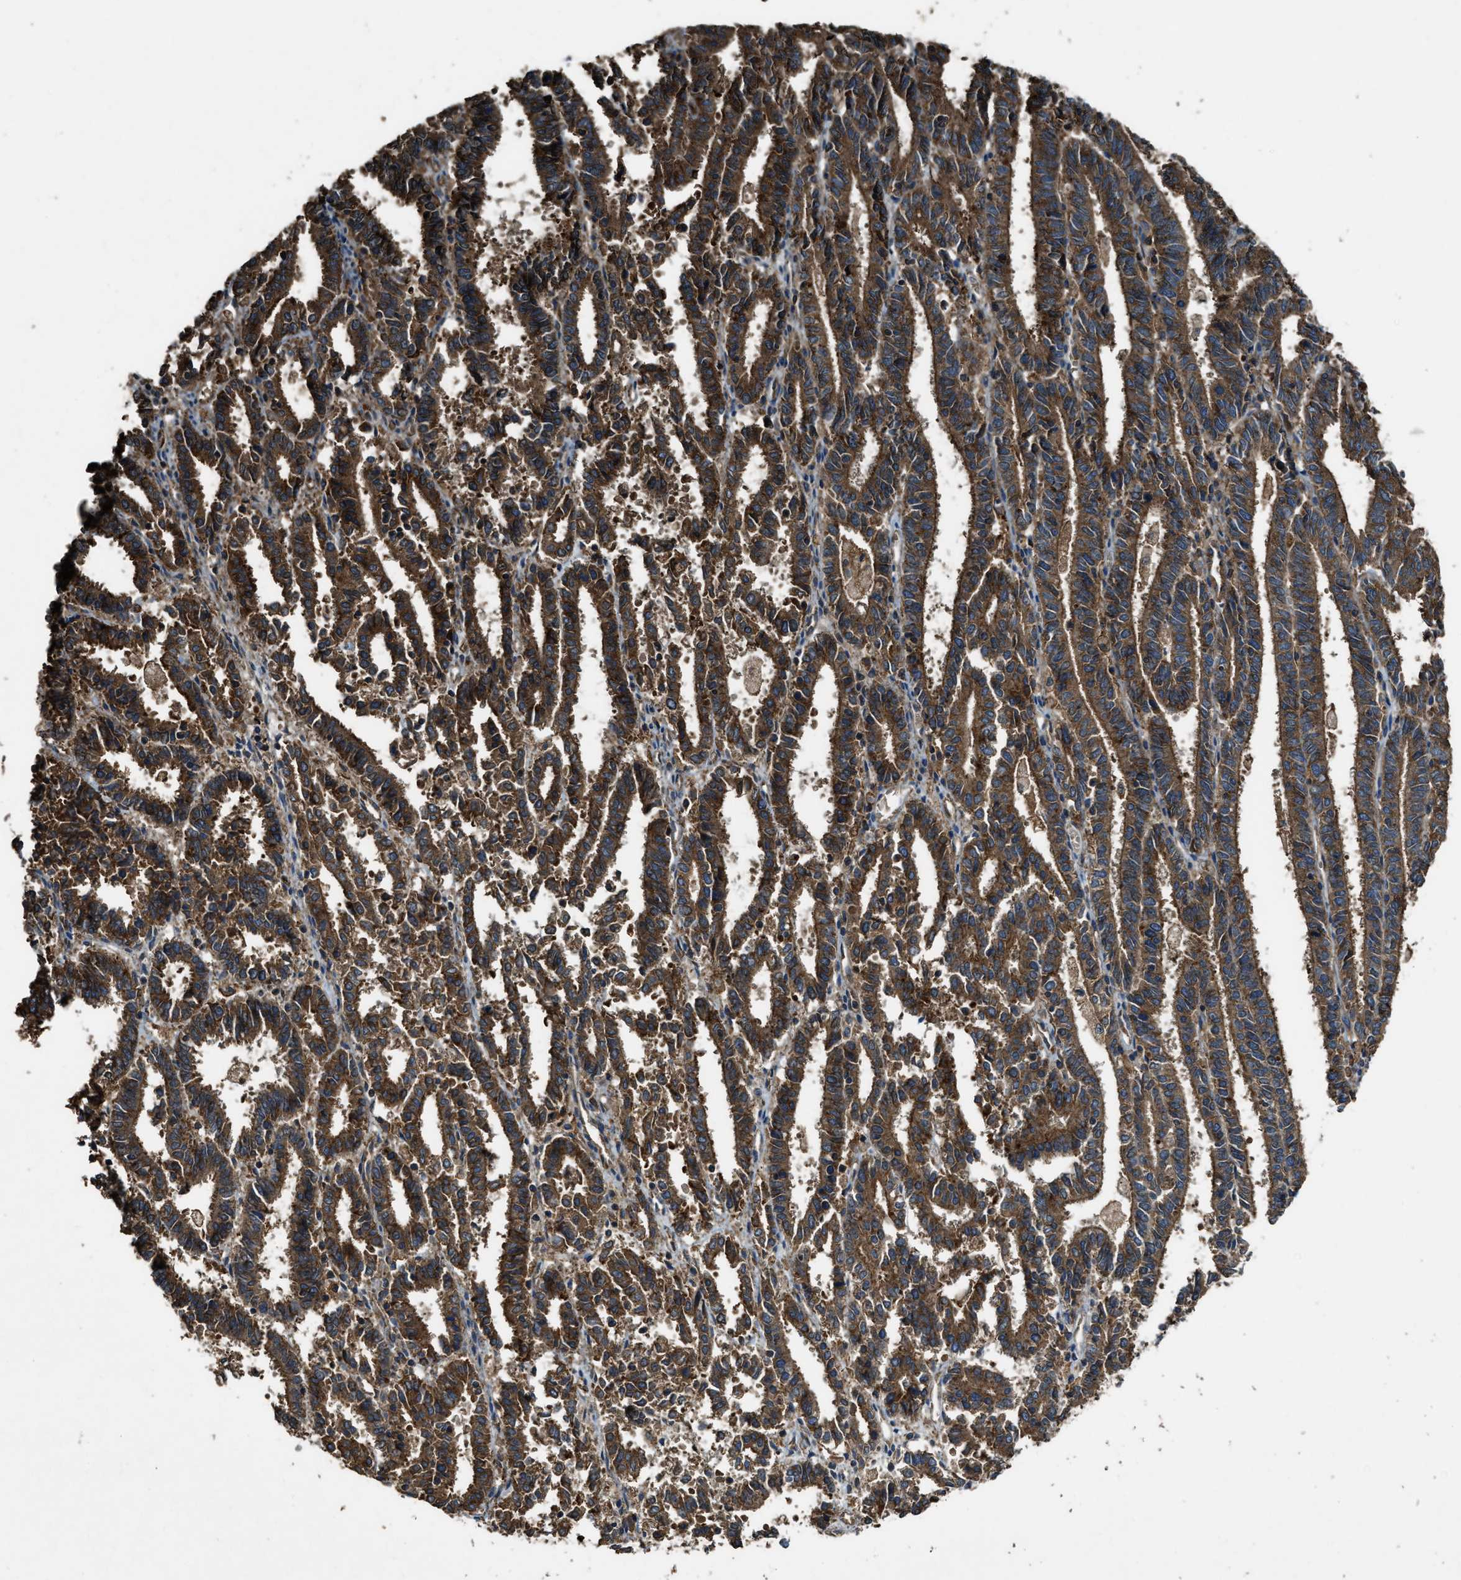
{"staining": {"intensity": "strong", "quantity": ">75%", "location": "cytoplasmic/membranous"}, "tissue": "endometrial cancer", "cell_type": "Tumor cells", "image_type": "cancer", "snomed": [{"axis": "morphology", "description": "Adenocarcinoma, NOS"}, {"axis": "topography", "description": "Uterus"}], "caption": "Endometrial adenocarcinoma tissue displays strong cytoplasmic/membranous expression in approximately >75% of tumor cells", "gene": "MAP3K8", "patient": {"sex": "female", "age": 83}}